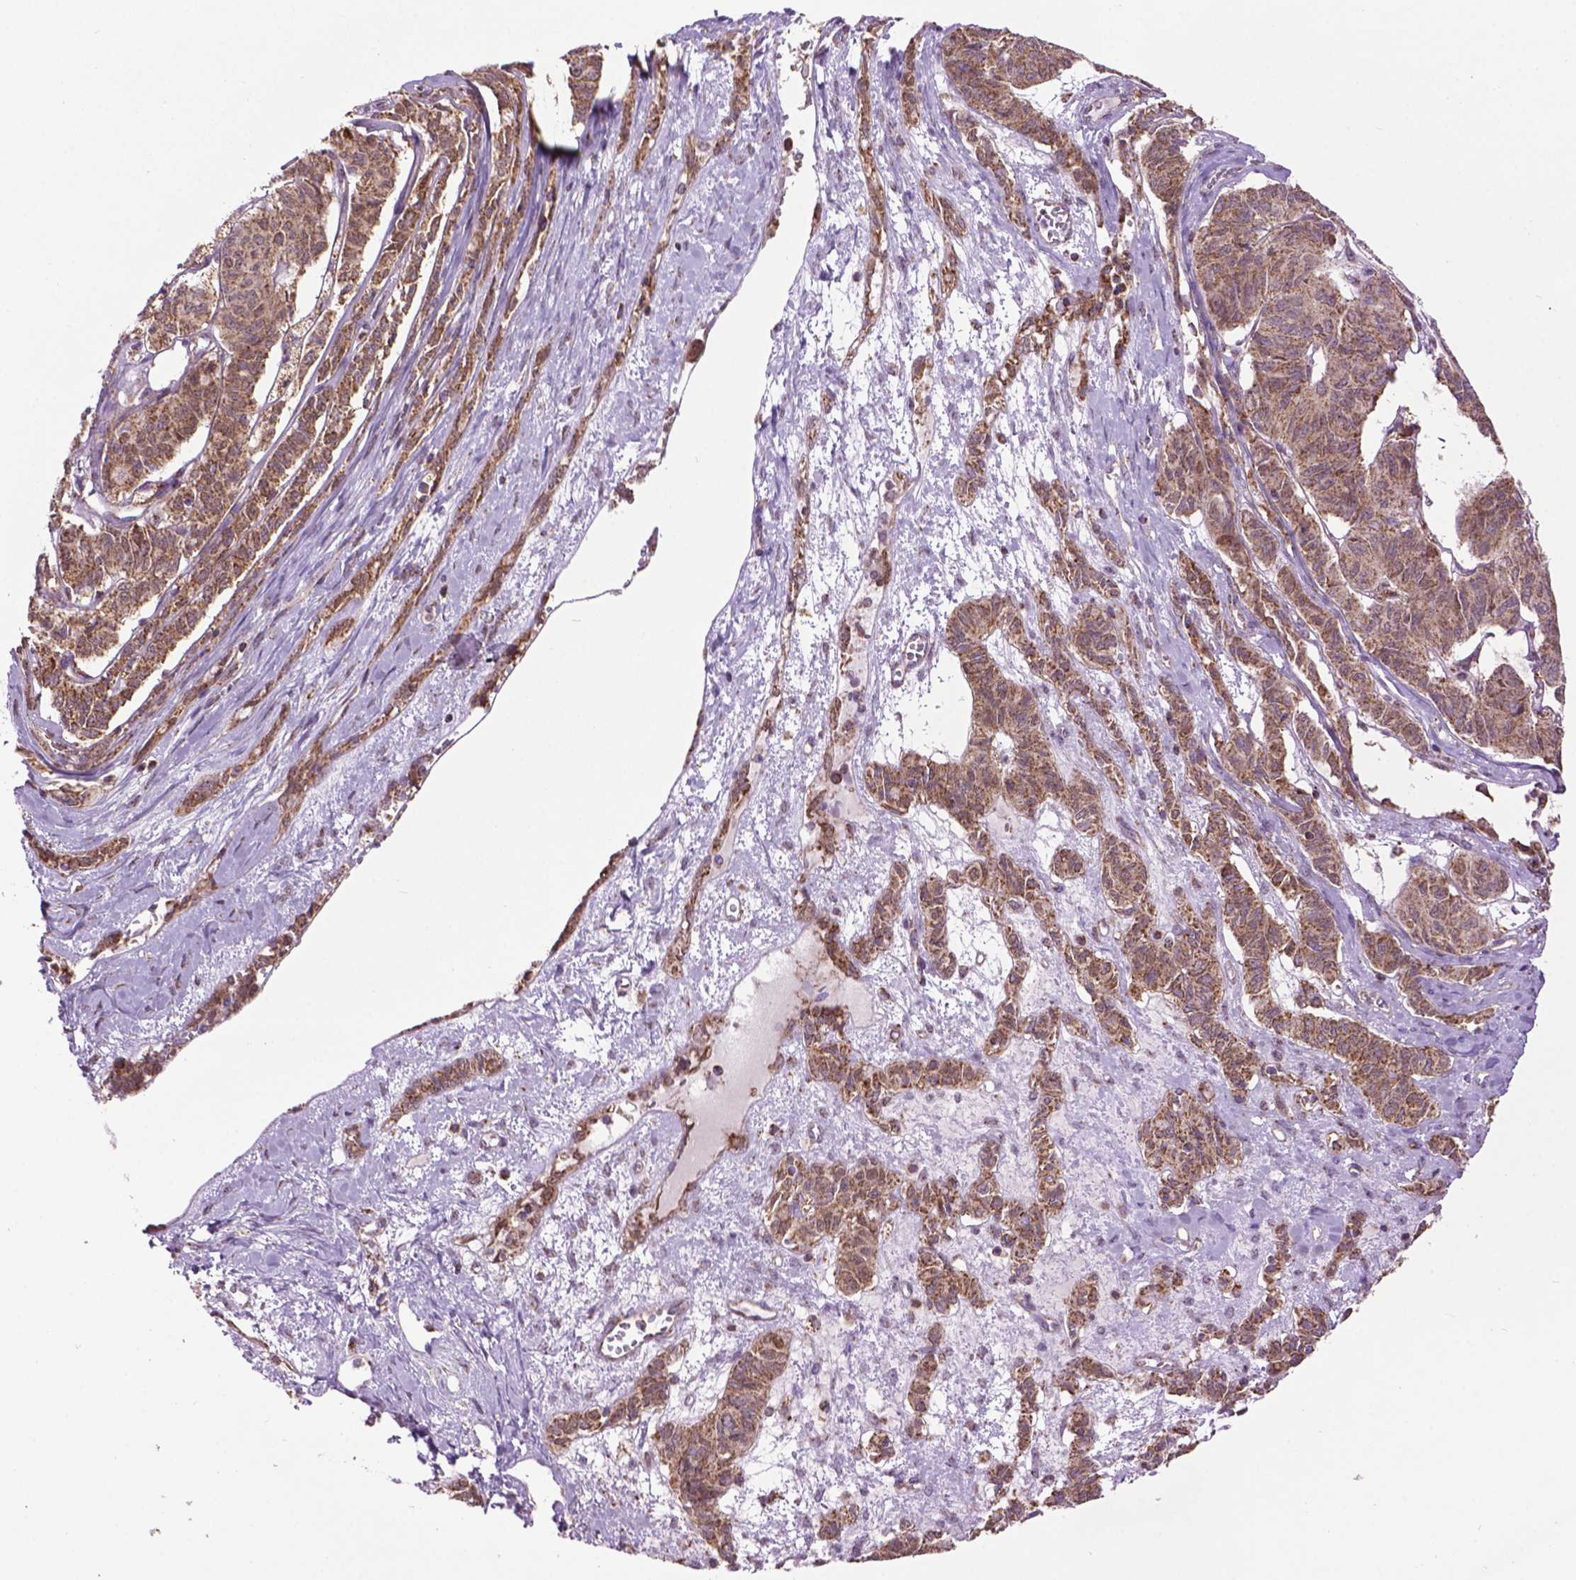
{"staining": {"intensity": "moderate", "quantity": ">75%", "location": "cytoplasmic/membranous"}, "tissue": "ovarian cancer", "cell_type": "Tumor cells", "image_type": "cancer", "snomed": [{"axis": "morphology", "description": "Carcinoma, endometroid"}, {"axis": "topography", "description": "Ovary"}], "caption": "Tumor cells display medium levels of moderate cytoplasmic/membranous staining in about >75% of cells in human ovarian cancer.", "gene": "PYCR3", "patient": {"sex": "female", "age": 80}}